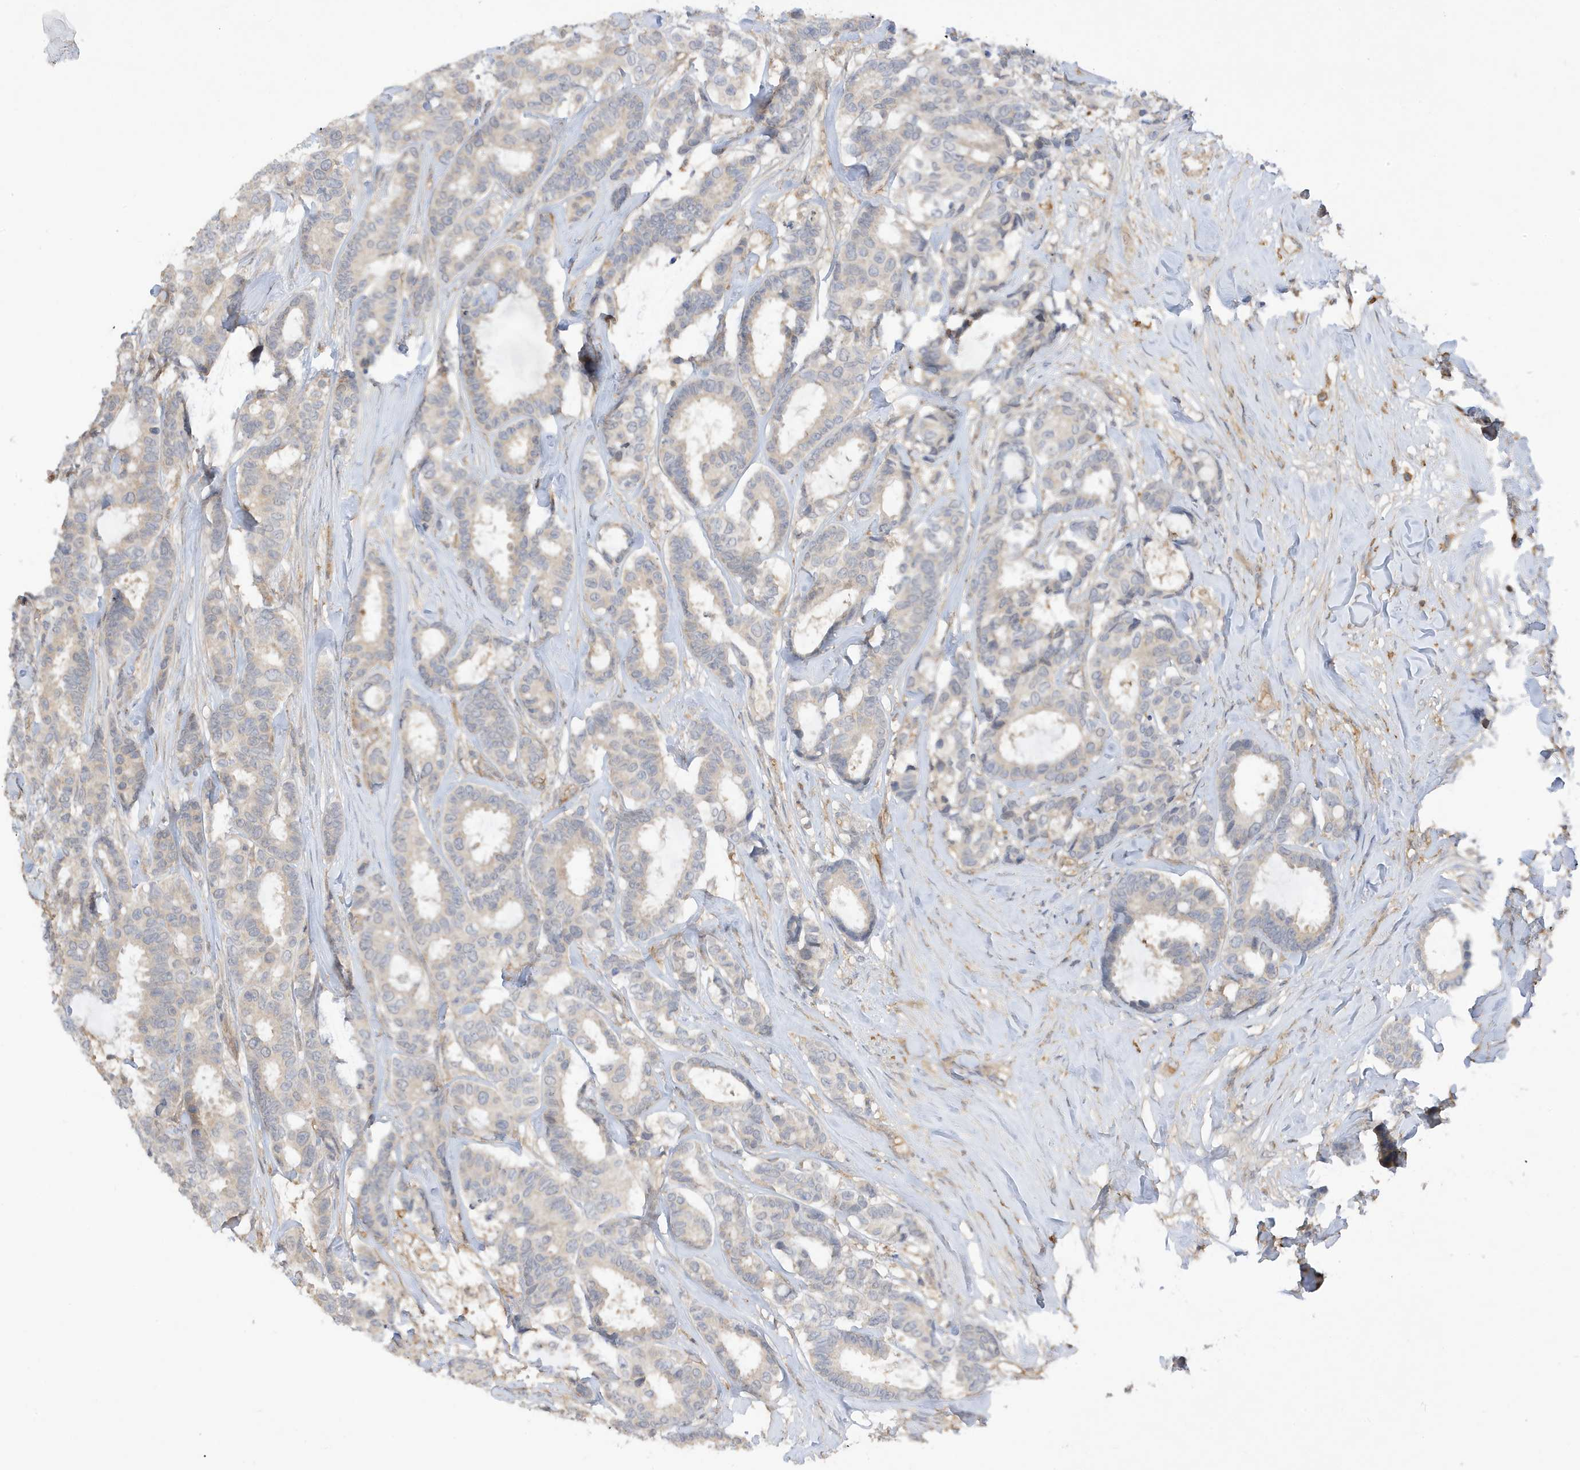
{"staining": {"intensity": "negative", "quantity": "none", "location": "none"}, "tissue": "breast cancer", "cell_type": "Tumor cells", "image_type": "cancer", "snomed": [{"axis": "morphology", "description": "Duct carcinoma"}, {"axis": "topography", "description": "Breast"}], "caption": "High power microscopy micrograph of an immunohistochemistry photomicrograph of breast intraductal carcinoma, revealing no significant staining in tumor cells.", "gene": "PHACTR2", "patient": {"sex": "female", "age": 87}}